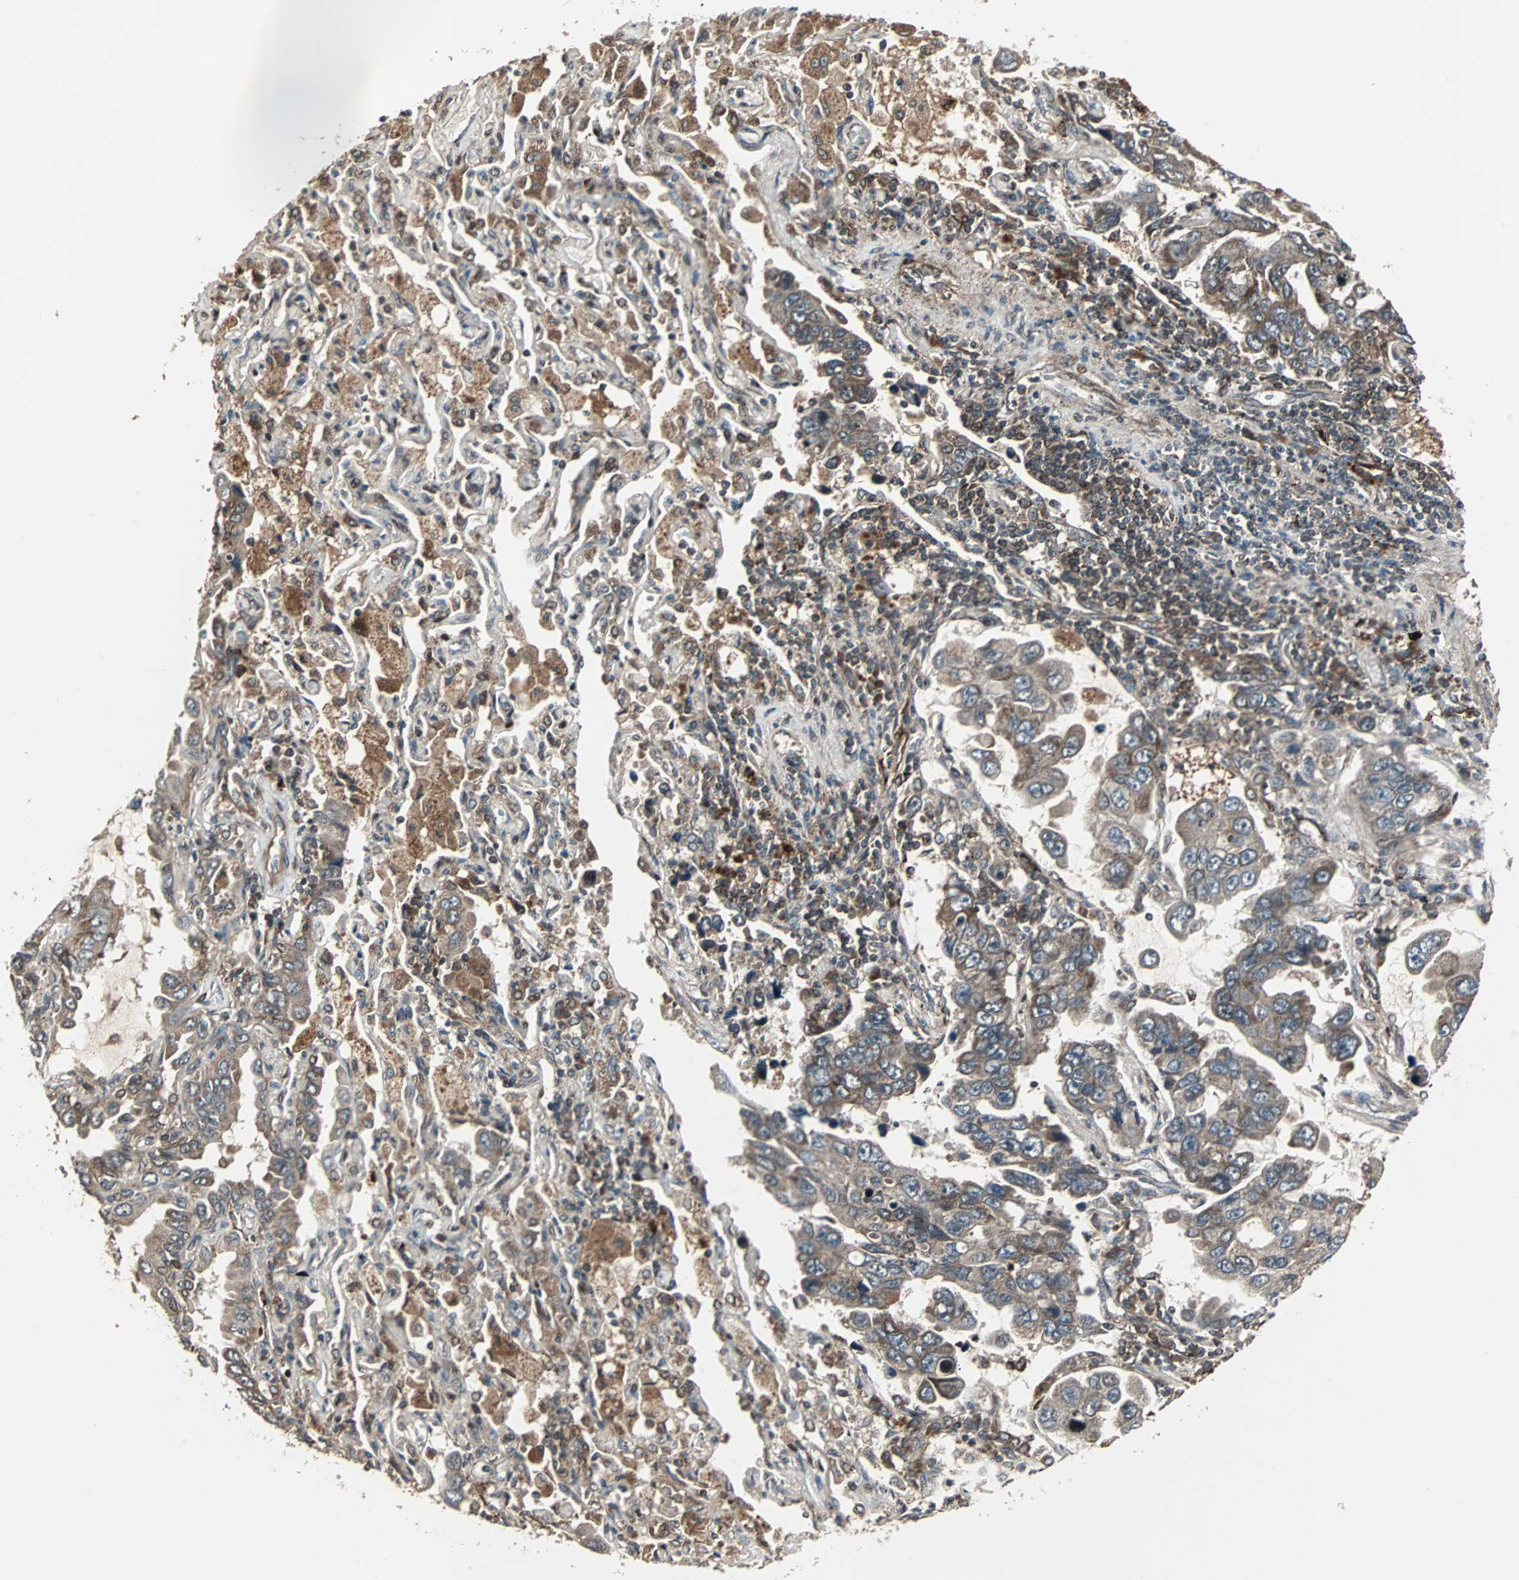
{"staining": {"intensity": "moderate", "quantity": ">75%", "location": "cytoplasmic/membranous"}, "tissue": "lung cancer", "cell_type": "Tumor cells", "image_type": "cancer", "snomed": [{"axis": "morphology", "description": "Adenocarcinoma, NOS"}, {"axis": "topography", "description": "Lung"}], "caption": "Human lung adenocarcinoma stained with a brown dye shows moderate cytoplasmic/membranous positive staining in approximately >75% of tumor cells.", "gene": "RAB7A", "patient": {"sex": "male", "age": 64}}